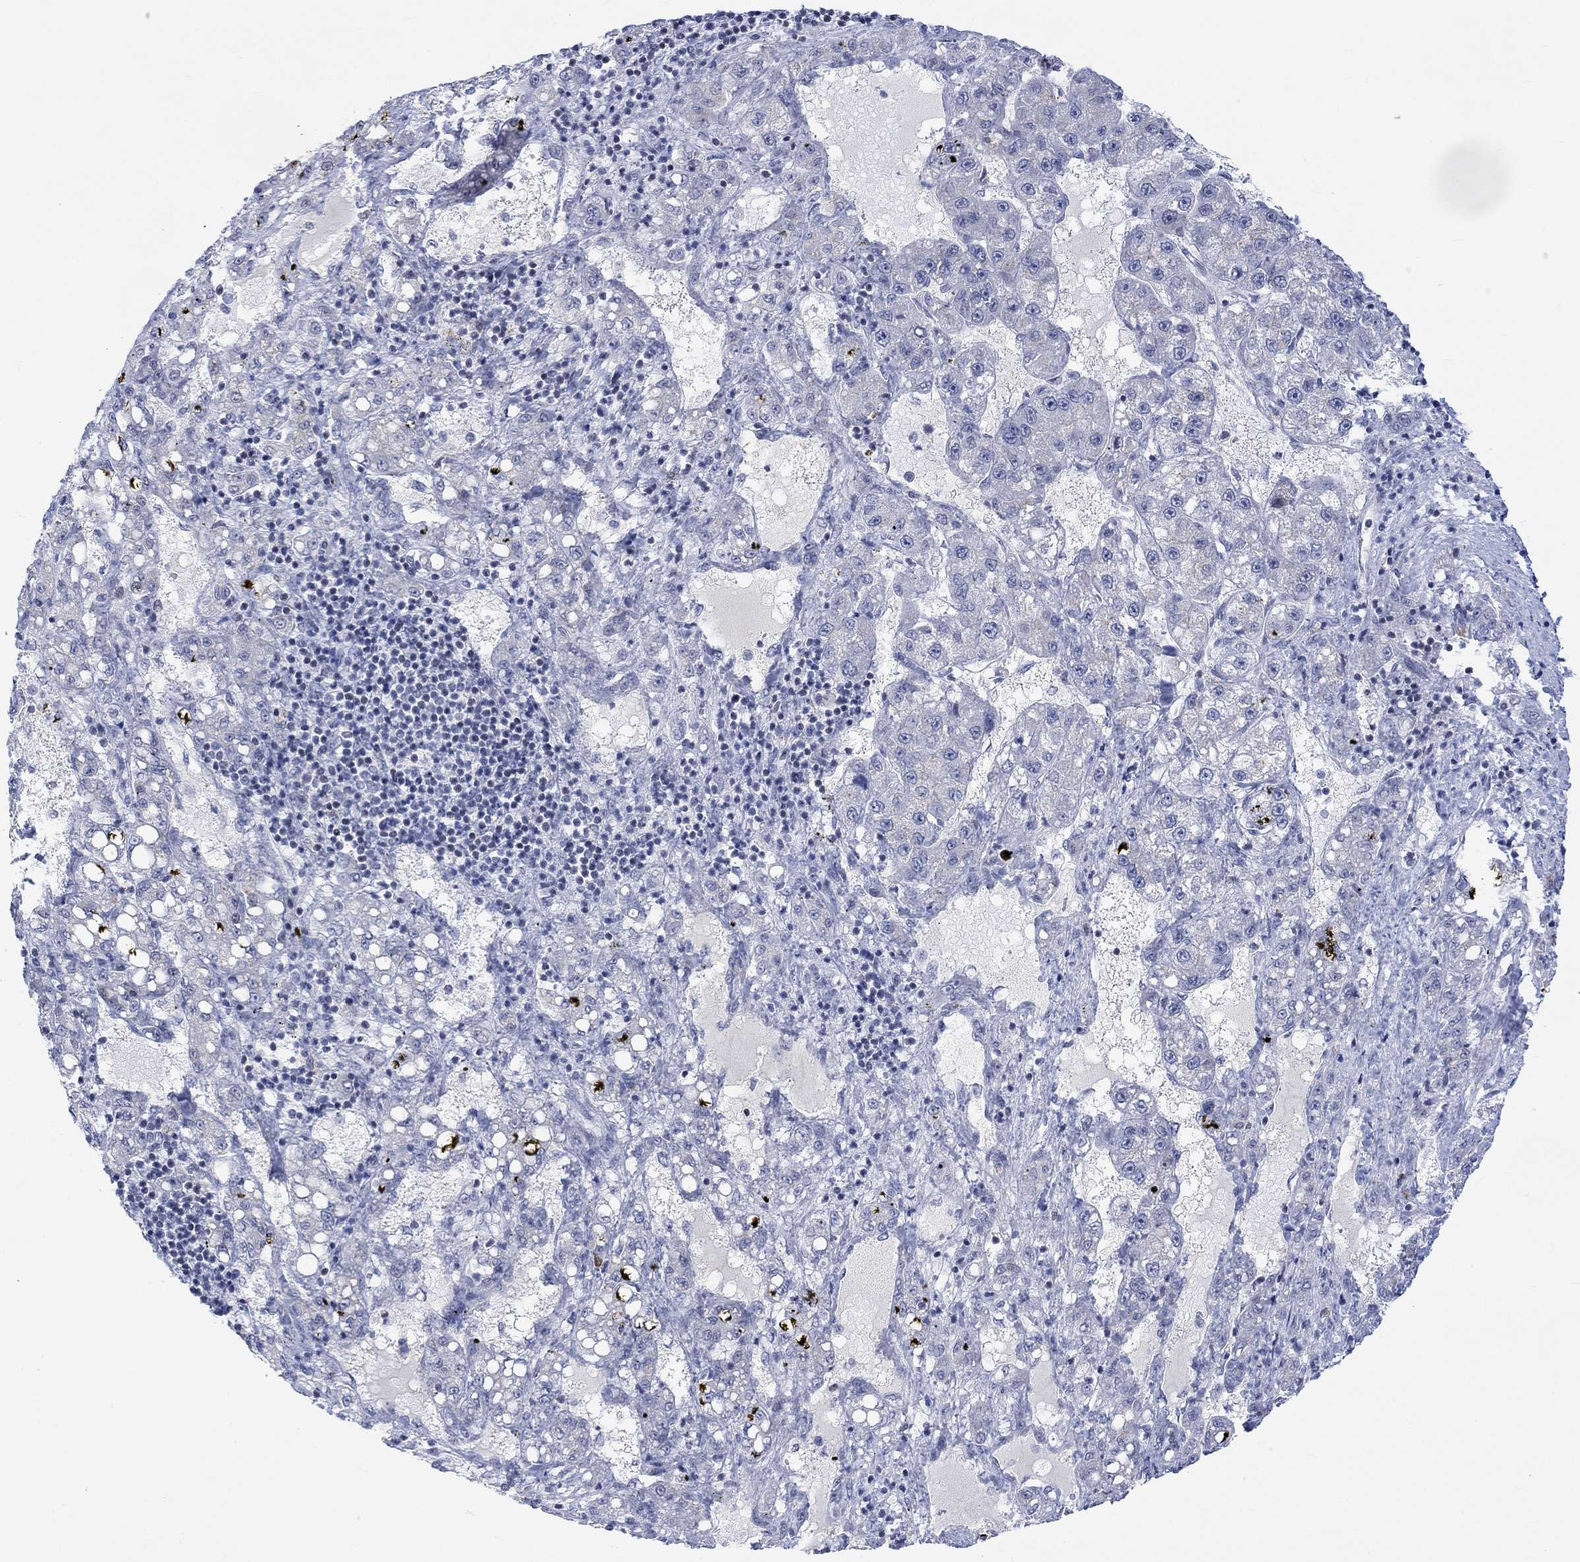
{"staining": {"intensity": "negative", "quantity": "none", "location": "none"}, "tissue": "liver cancer", "cell_type": "Tumor cells", "image_type": "cancer", "snomed": [{"axis": "morphology", "description": "Carcinoma, Hepatocellular, NOS"}, {"axis": "topography", "description": "Liver"}], "caption": "An immunohistochemistry image of hepatocellular carcinoma (liver) is shown. There is no staining in tumor cells of hepatocellular carcinoma (liver). Nuclei are stained in blue.", "gene": "DCX", "patient": {"sex": "female", "age": 65}}